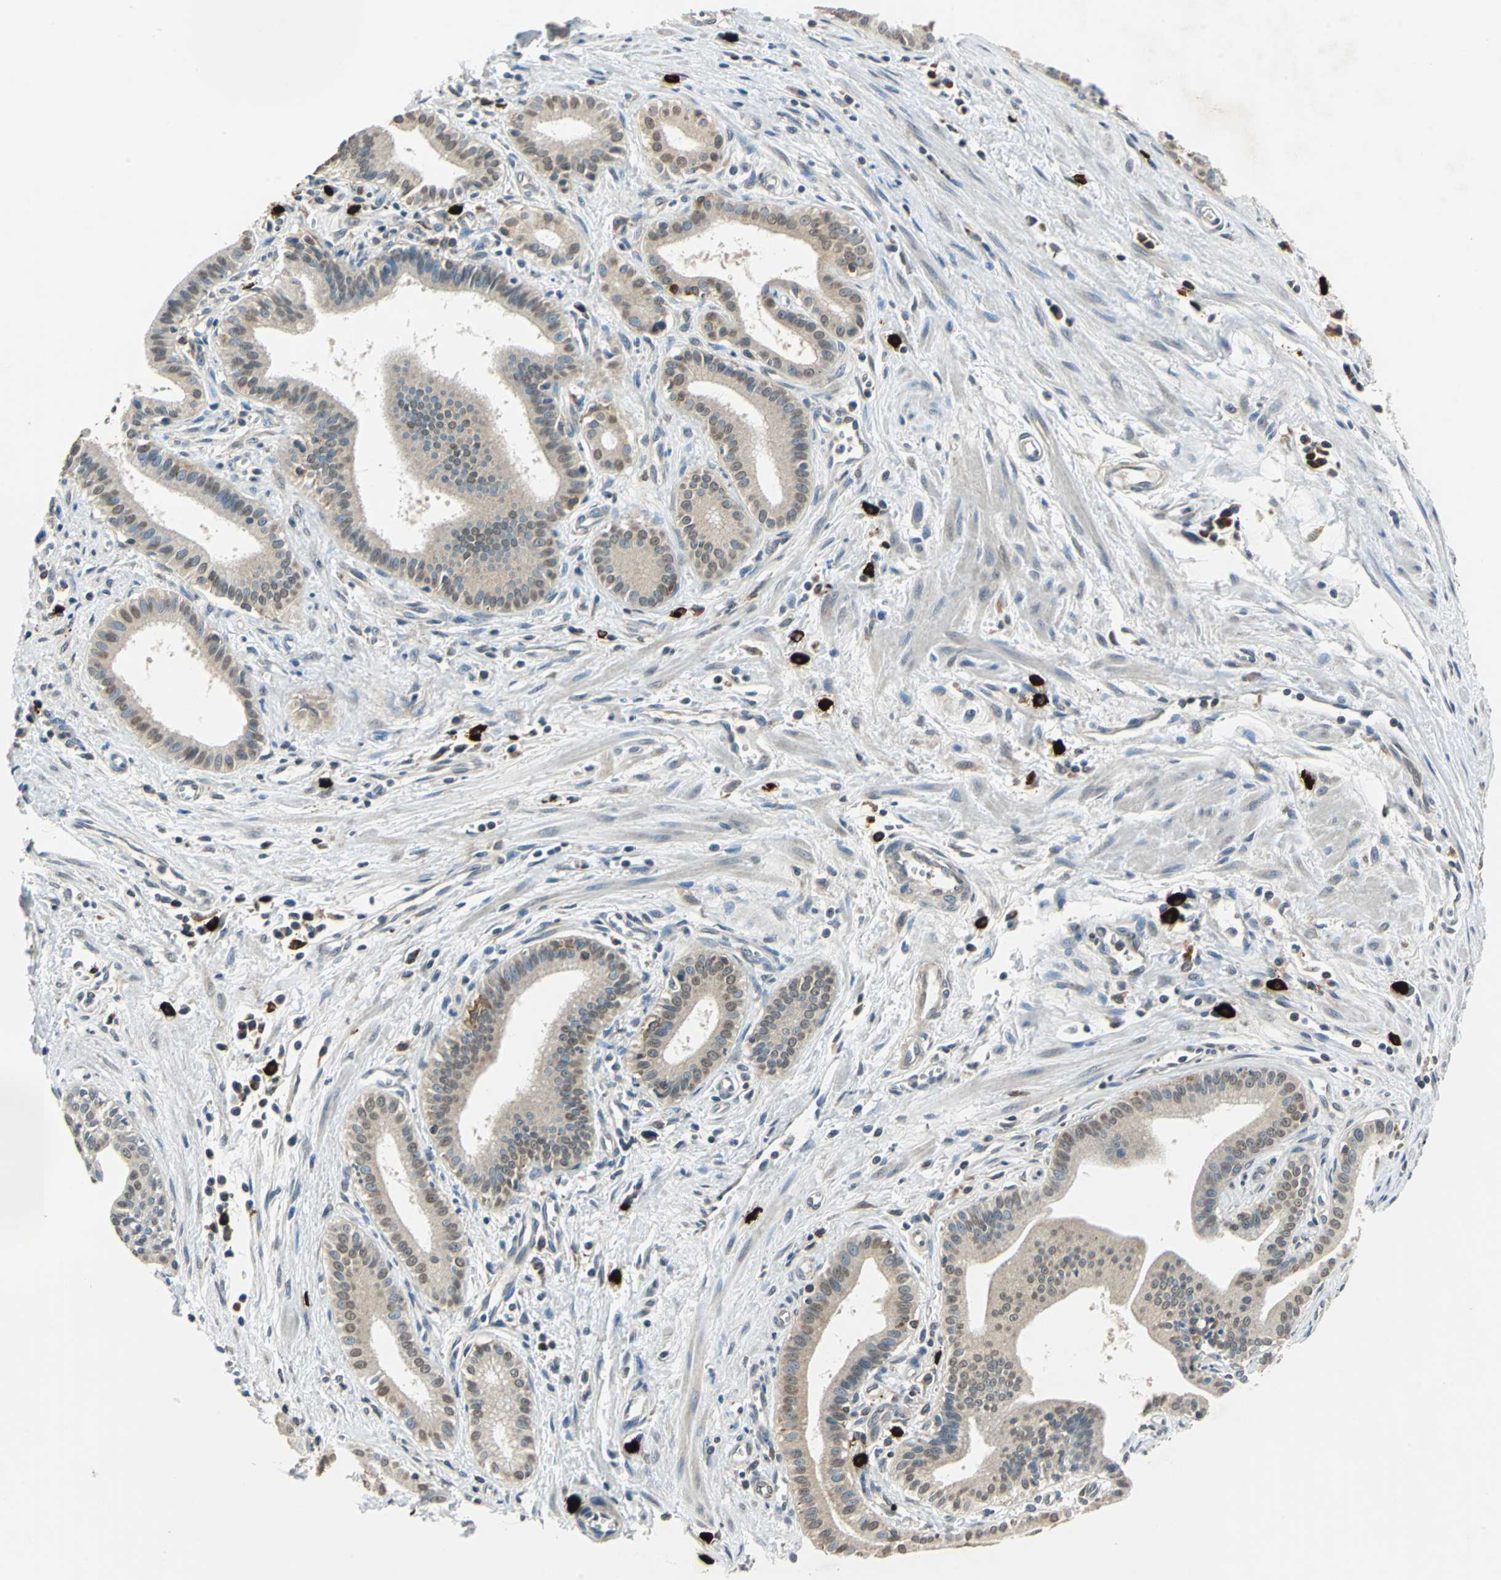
{"staining": {"intensity": "weak", "quantity": "25%-75%", "location": "cytoplasmic/membranous,nuclear"}, "tissue": "pancreatic cancer", "cell_type": "Tumor cells", "image_type": "cancer", "snomed": [{"axis": "morphology", "description": "Normal tissue, NOS"}, {"axis": "topography", "description": "Lymph node"}], "caption": "High-power microscopy captured an immunohistochemistry histopathology image of pancreatic cancer, revealing weak cytoplasmic/membranous and nuclear staining in about 25%-75% of tumor cells. (brown staining indicates protein expression, while blue staining denotes nuclei).", "gene": "SLC19A2", "patient": {"sex": "male", "age": 50}}